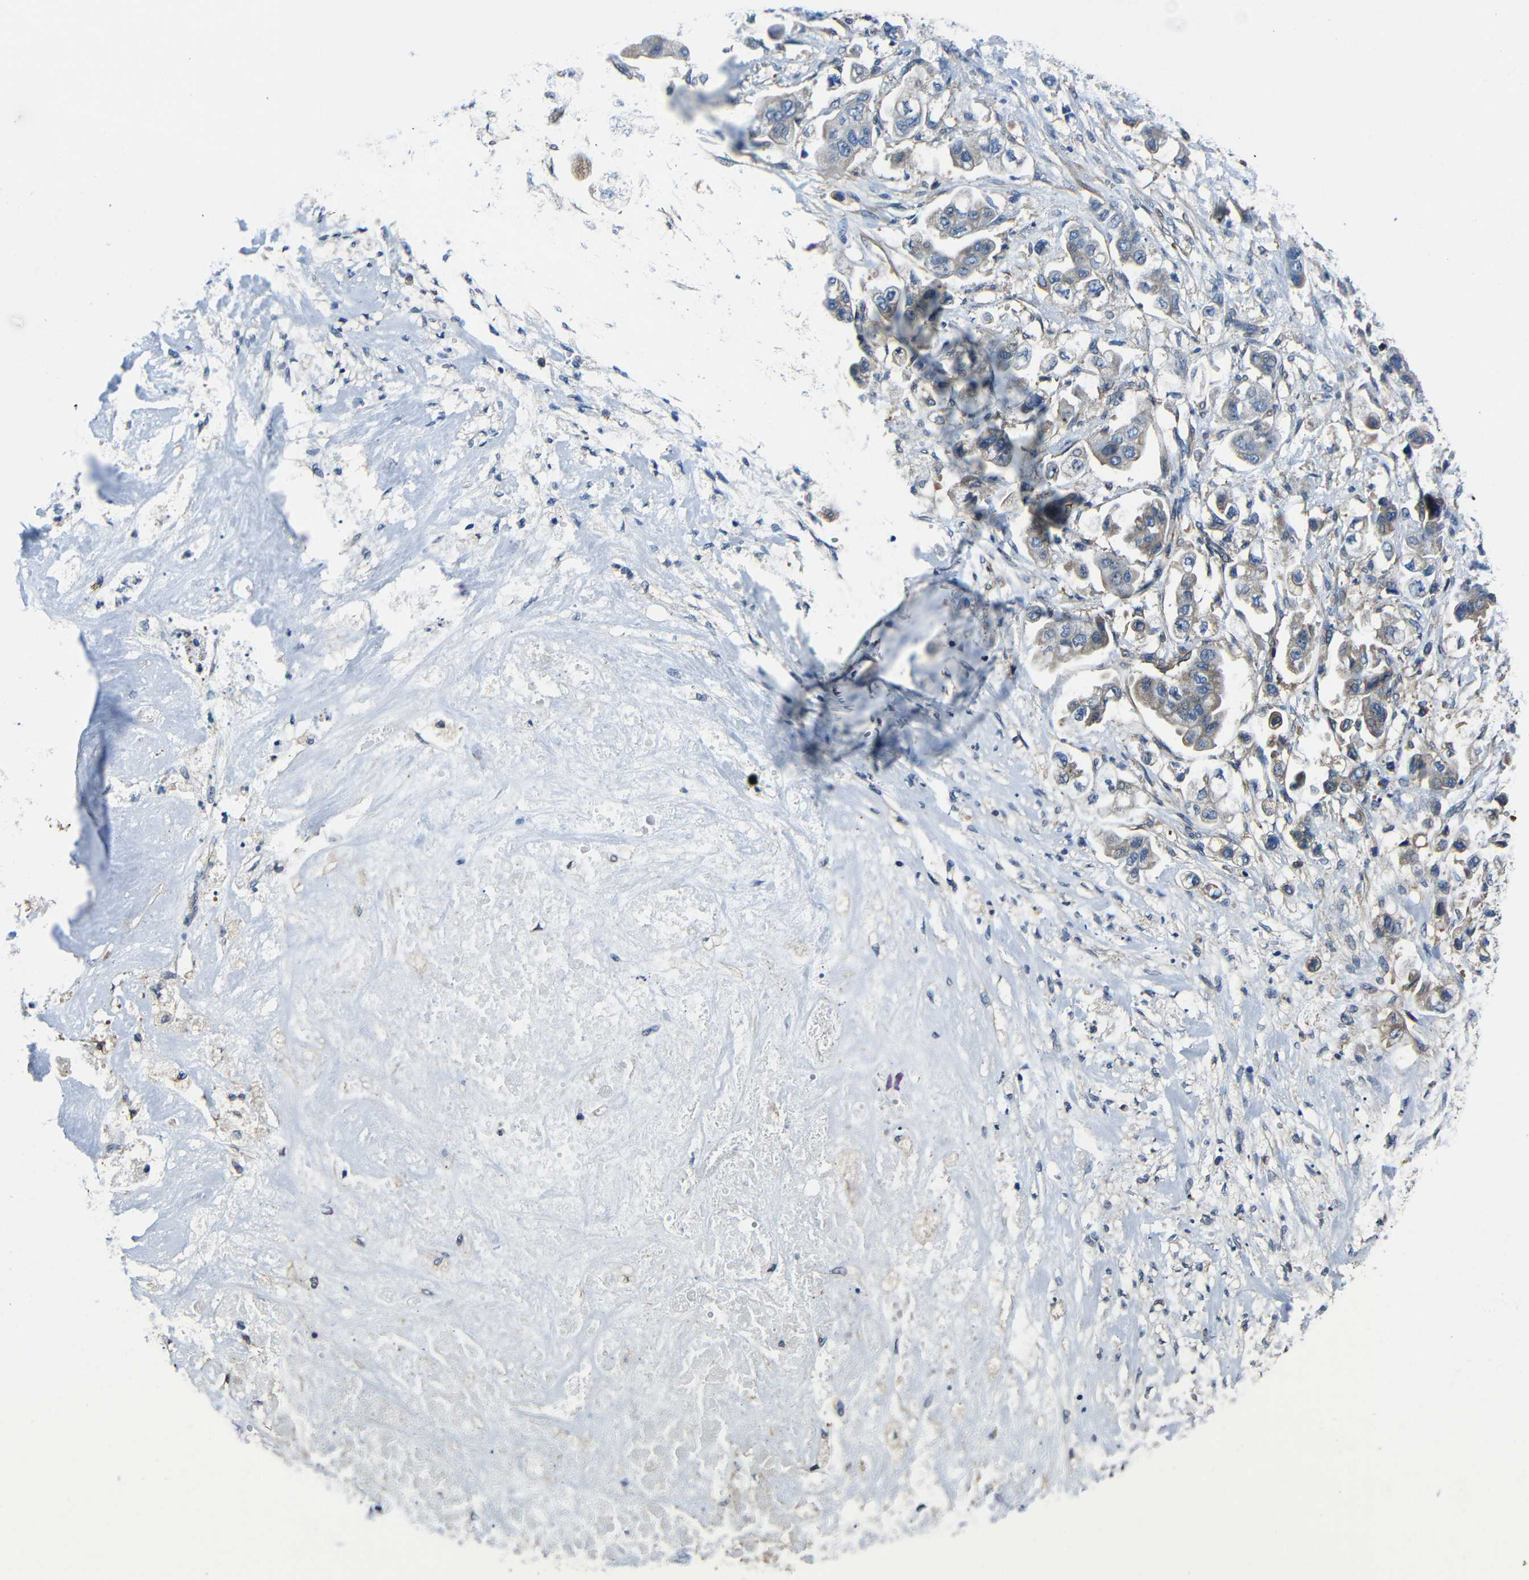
{"staining": {"intensity": "weak", "quantity": "25%-75%", "location": "cytoplasmic/membranous"}, "tissue": "stomach cancer", "cell_type": "Tumor cells", "image_type": "cancer", "snomed": [{"axis": "morphology", "description": "Adenocarcinoma, NOS"}, {"axis": "topography", "description": "Stomach"}], "caption": "This micrograph shows immunohistochemistry (IHC) staining of stomach cancer, with low weak cytoplasmic/membranous expression in approximately 25%-75% of tumor cells.", "gene": "GDI1", "patient": {"sex": "male", "age": 62}}